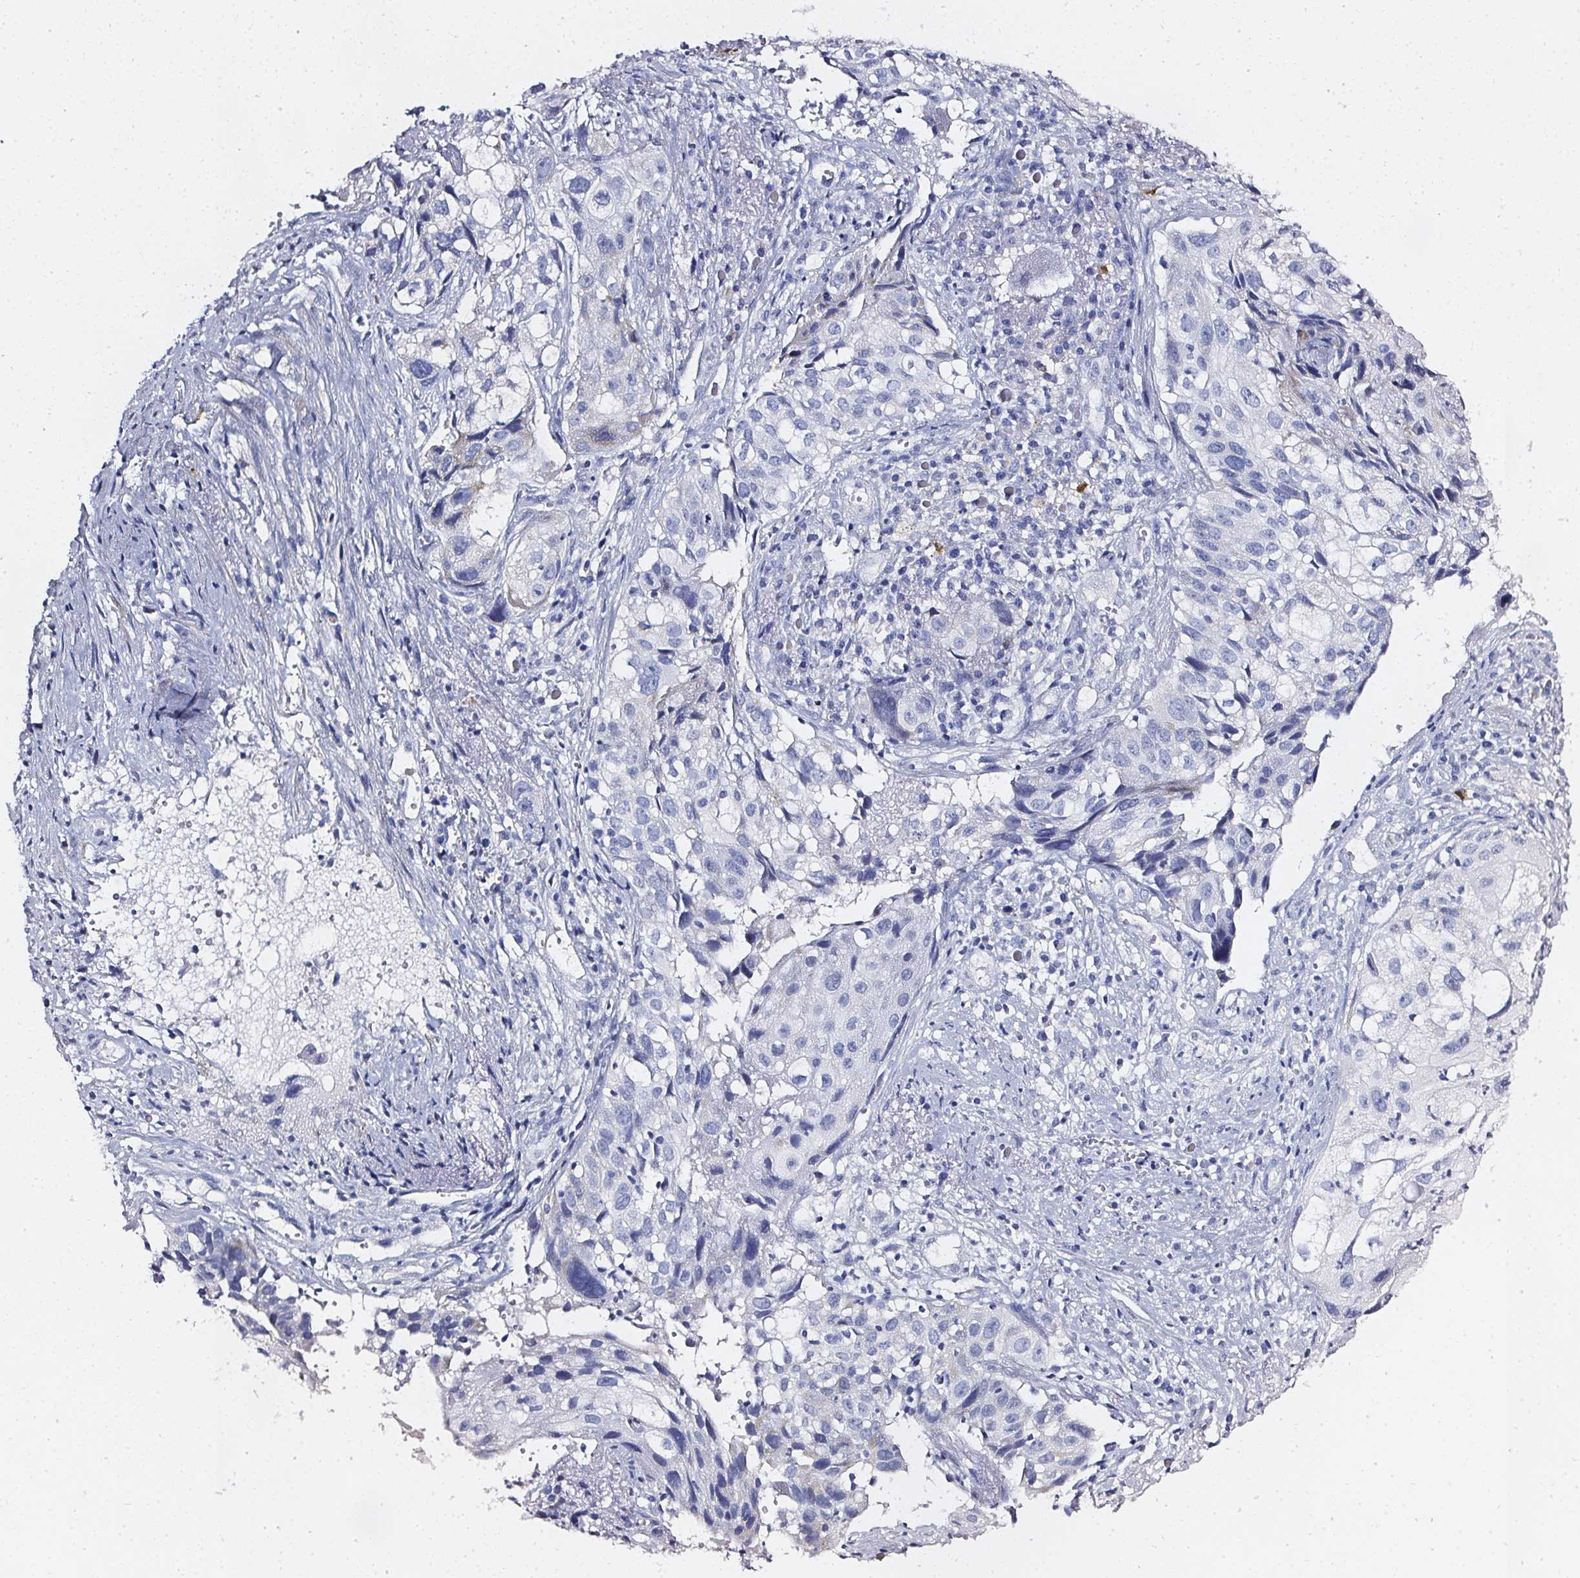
{"staining": {"intensity": "negative", "quantity": "none", "location": "none"}, "tissue": "cervical cancer", "cell_type": "Tumor cells", "image_type": "cancer", "snomed": [{"axis": "morphology", "description": "Squamous cell carcinoma, NOS"}, {"axis": "topography", "description": "Cervix"}], "caption": "Protein analysis of squamous cell carcinoma (cervical) displays no significant expression in tumor cells. (DAB immunohistochemistry (IHC), high magnification).", "gene": "ELAVL2", "patient": {"sex": "female", "age": 53}}